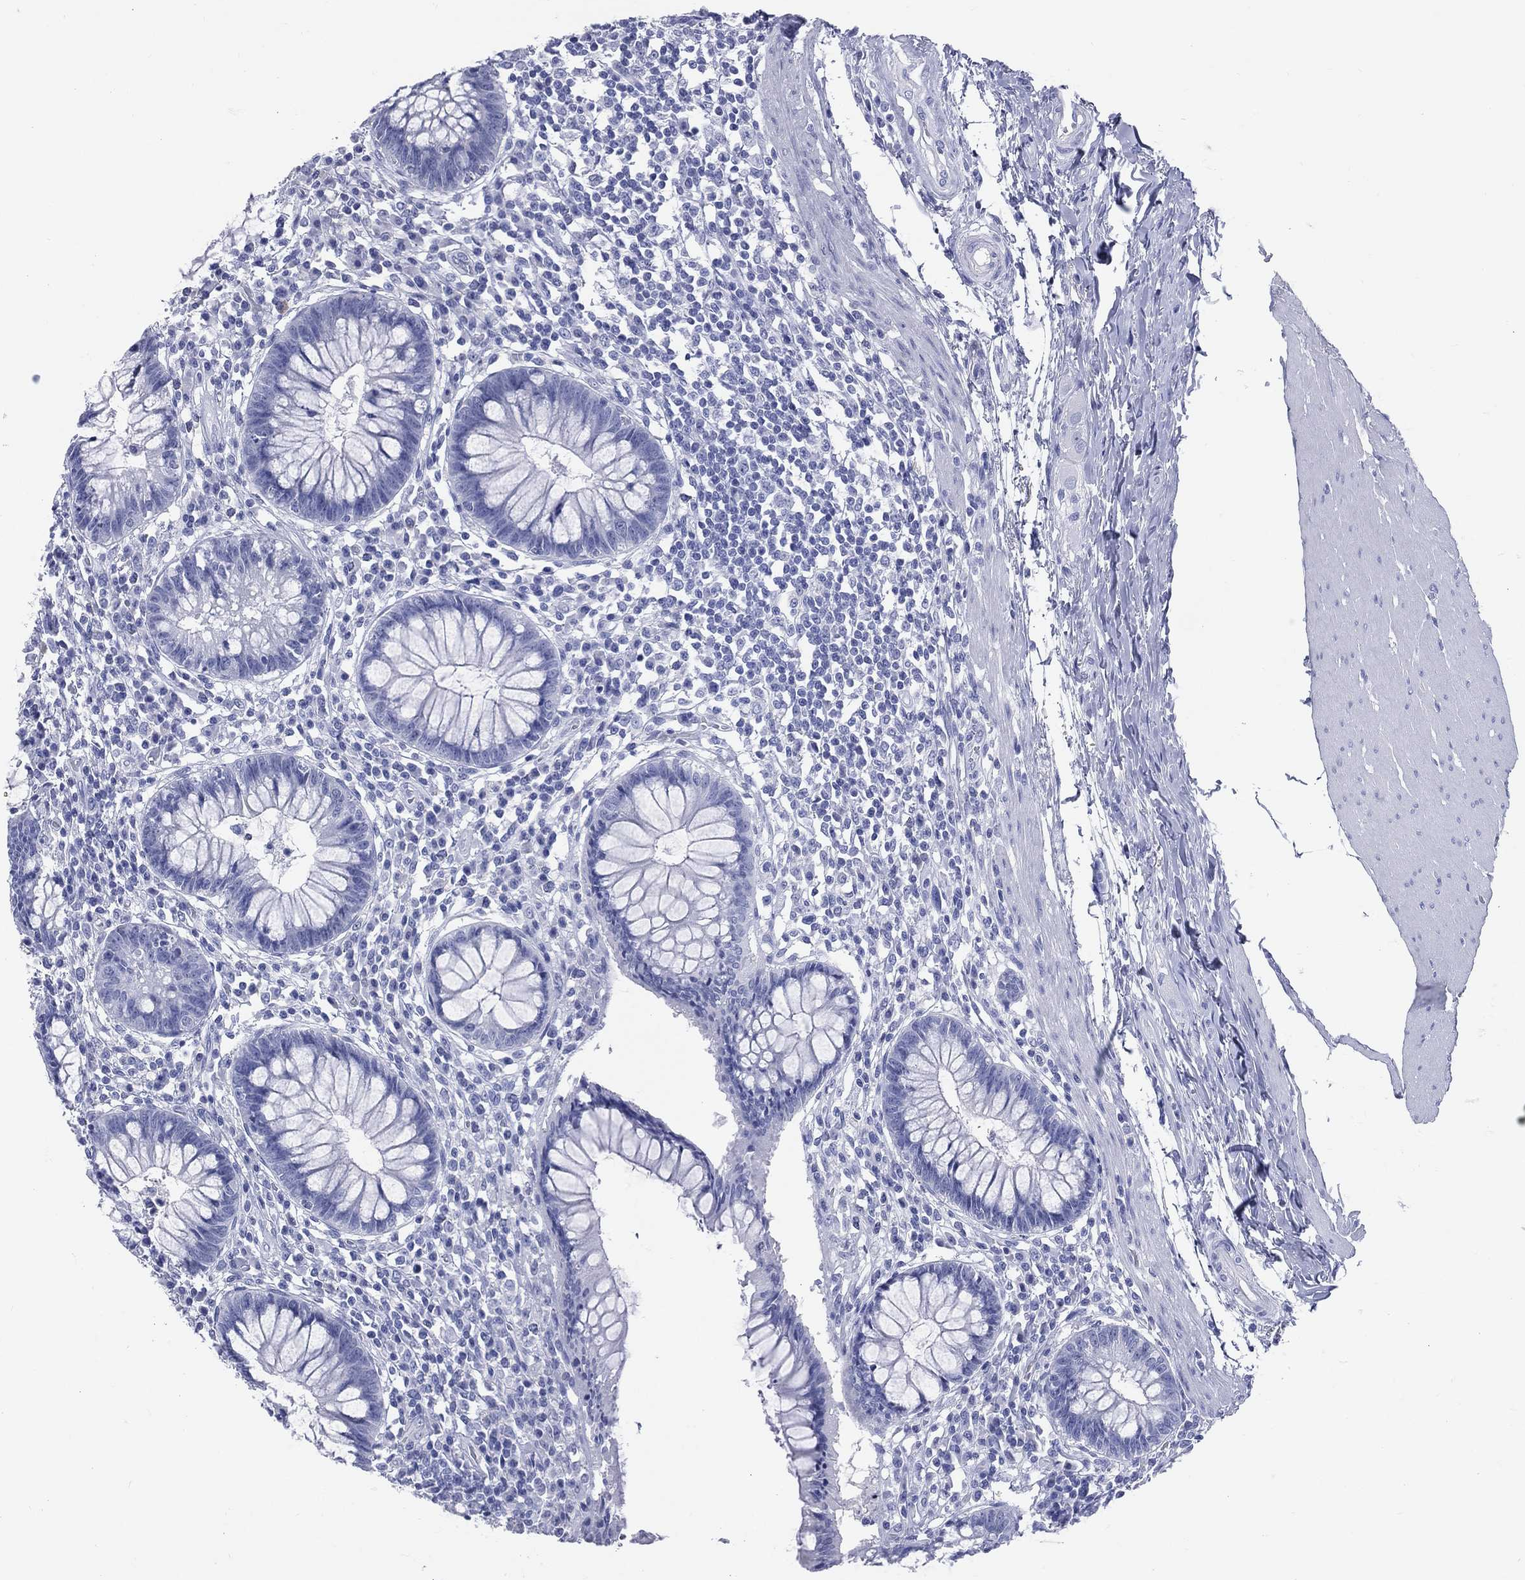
{"staining": {"intensity": "negative", "quantity": "none", "location": "none"}, "tissue": "rectum", "cell_type": "Glandular cells", "image_type": "normal", "snomed": [{"axis": "morphology", "description": "Normal tissue, NOS"}, {"axis": "topography", "description": "Rectum"}], "caption": "IHC micrograph of normal human rectum stained for a protein (brown), which reveals no expression in glandular cells.", "gene": "CYLC1", "patient": {"sex": "female", "age": 58}}